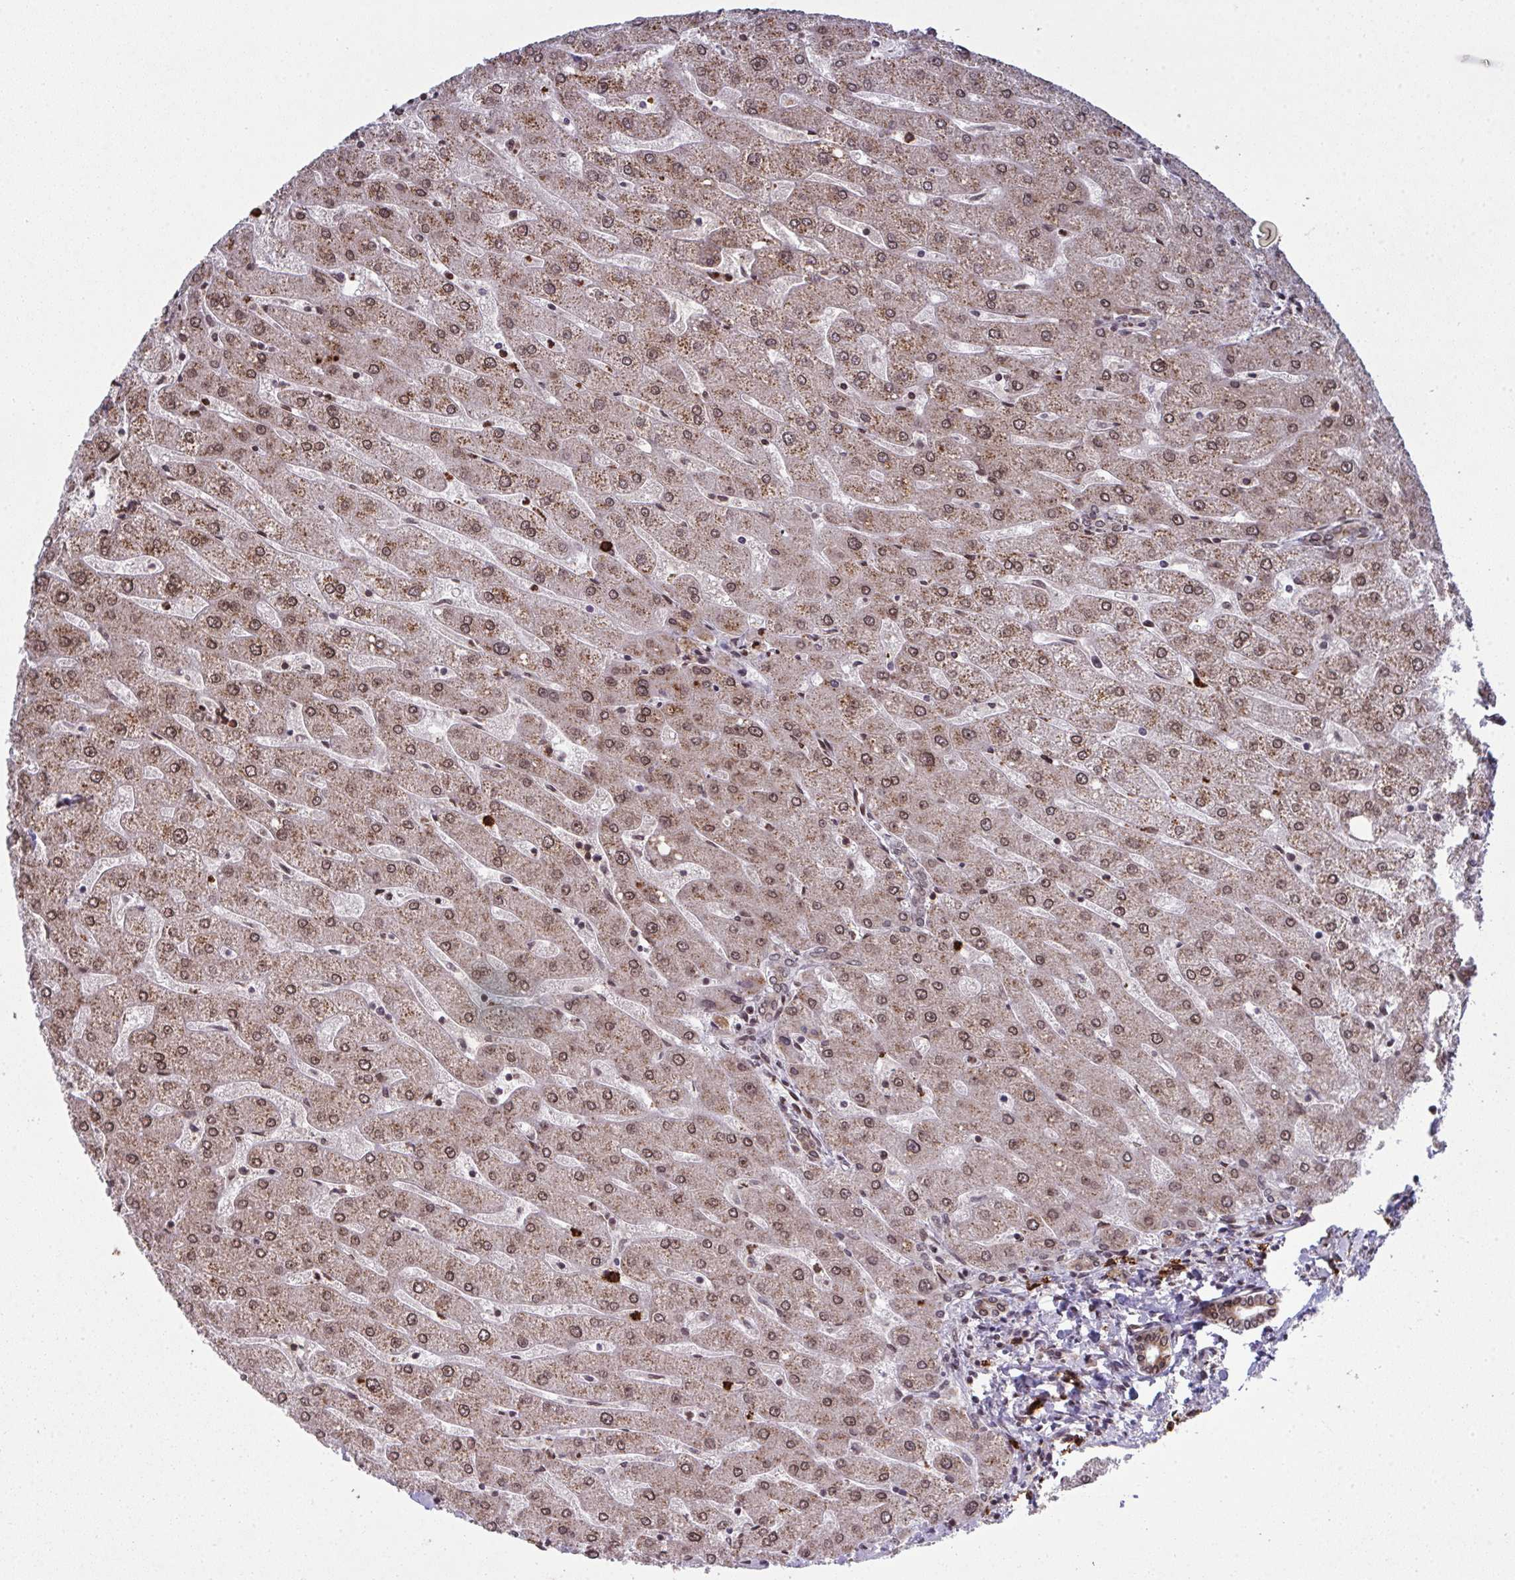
{"staining": {"intensity": "moderate", "quantity": ">75%", "location": "cytoplasmic/membranous,nuclear"}, "tissue": "liver", "cell_type": "Cholangiocytes", "image_type": "normal", "snomed": [{"axis": "morphology", "description": "Normal tissue, NOS"}, {"axis": "topography", "description": "Liver"}], "caption": "A histopathology image showing moderate cytoplasmic/membranous,nuclear staining in approximately >75% of cholangiocytes in normal liver, as visualized by brown immunohistochemical staining.", "gene": "UXT", "patient": {"sex": "male", "age": 67}}